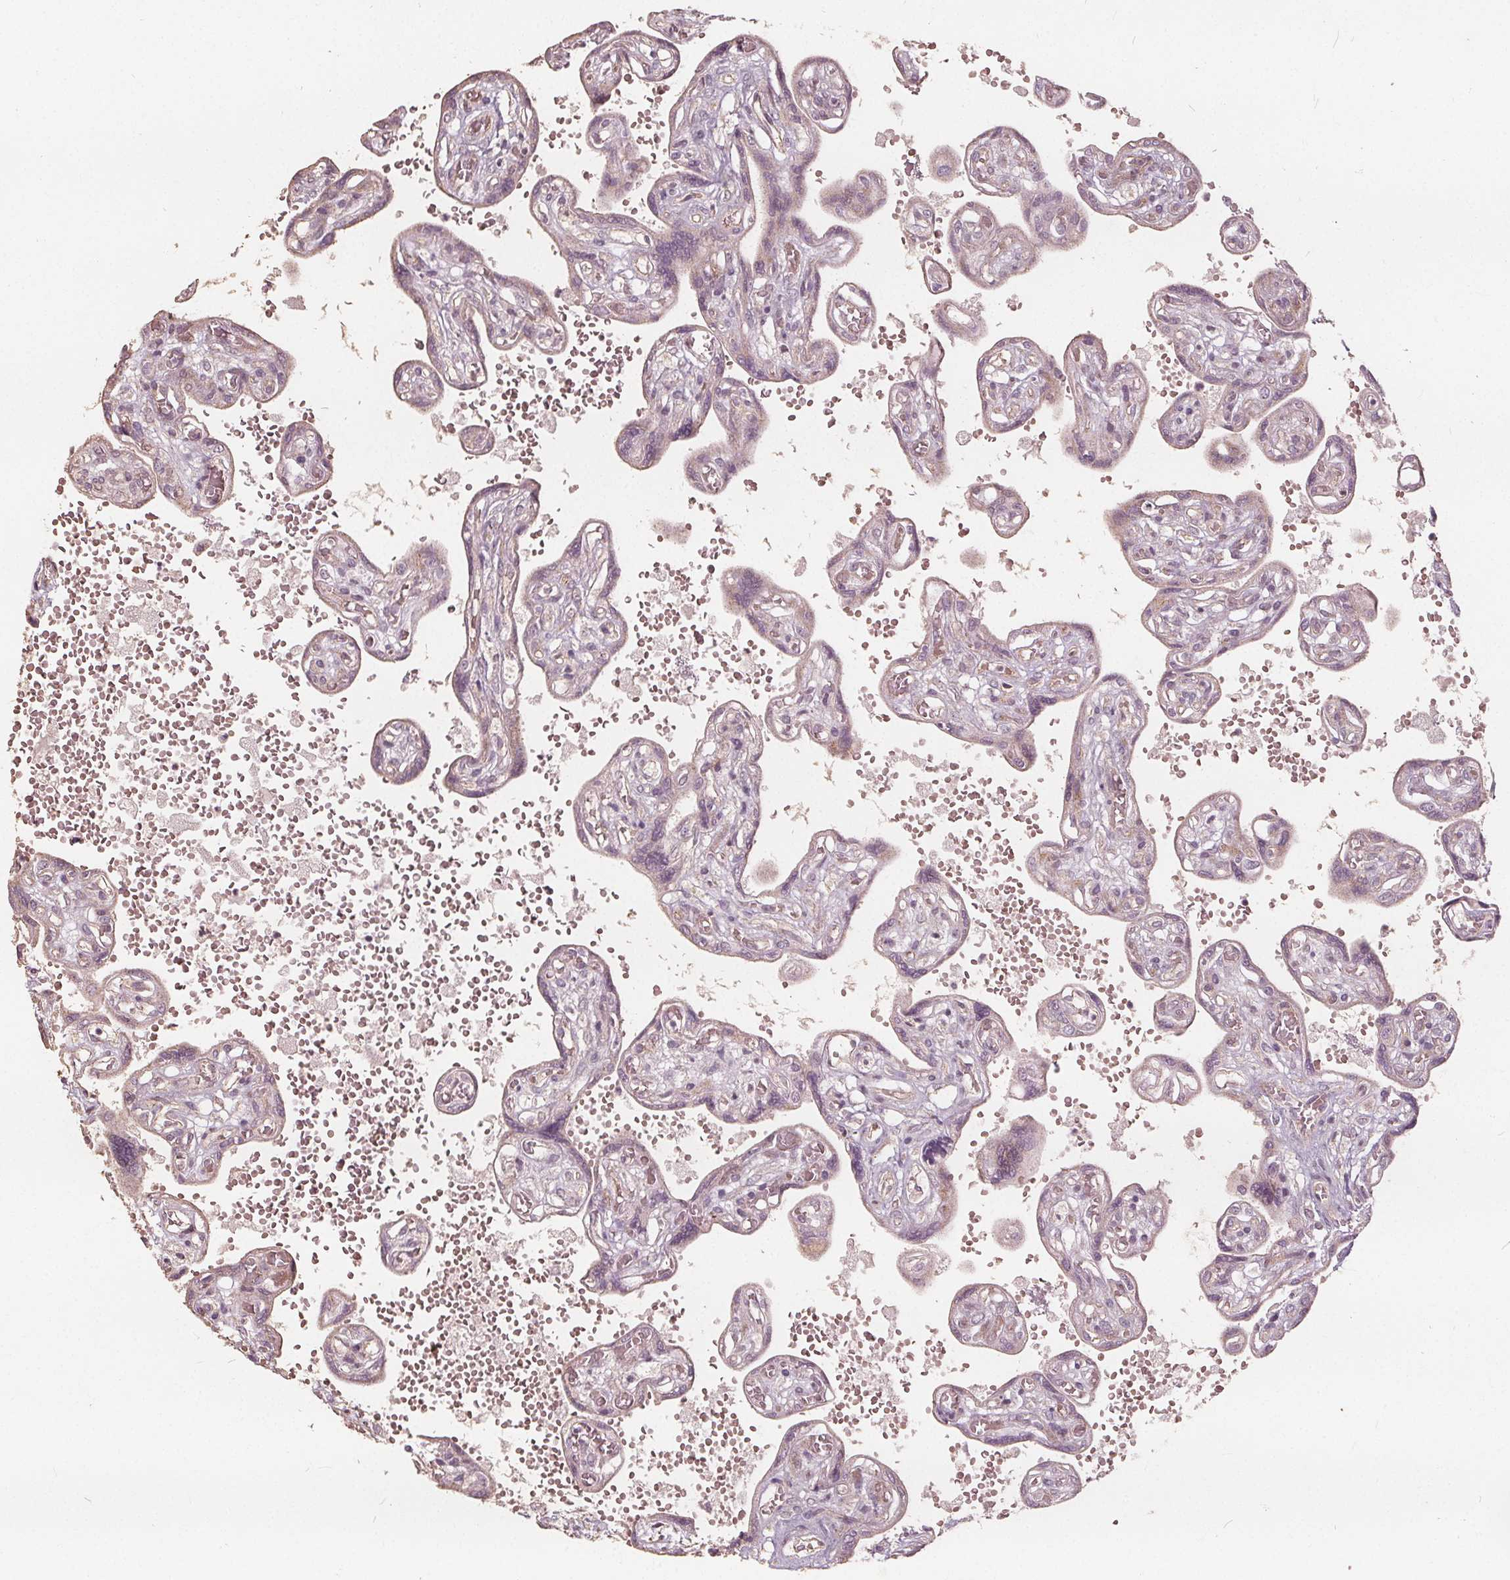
{"staining": {"intensity": "negative", "quantity": "none", "location": "none"}, "tissue": "placenta", "cell_type": "Trophoblastic cells", "image_type": "normal", "snomed": [{"axis": "morphology", "description": "Normal tissue, NOS"}, {"axis": "topography", "description": "Placenta"}], "caption": "Micrograph shows no protein positivity in trophoblastic cells of unremarkable placenta. (Brightfield microscopy of DAB IHC at high magnification).", "gene": "PTPRT", "patient": {"sex": "female", "age": 32}}